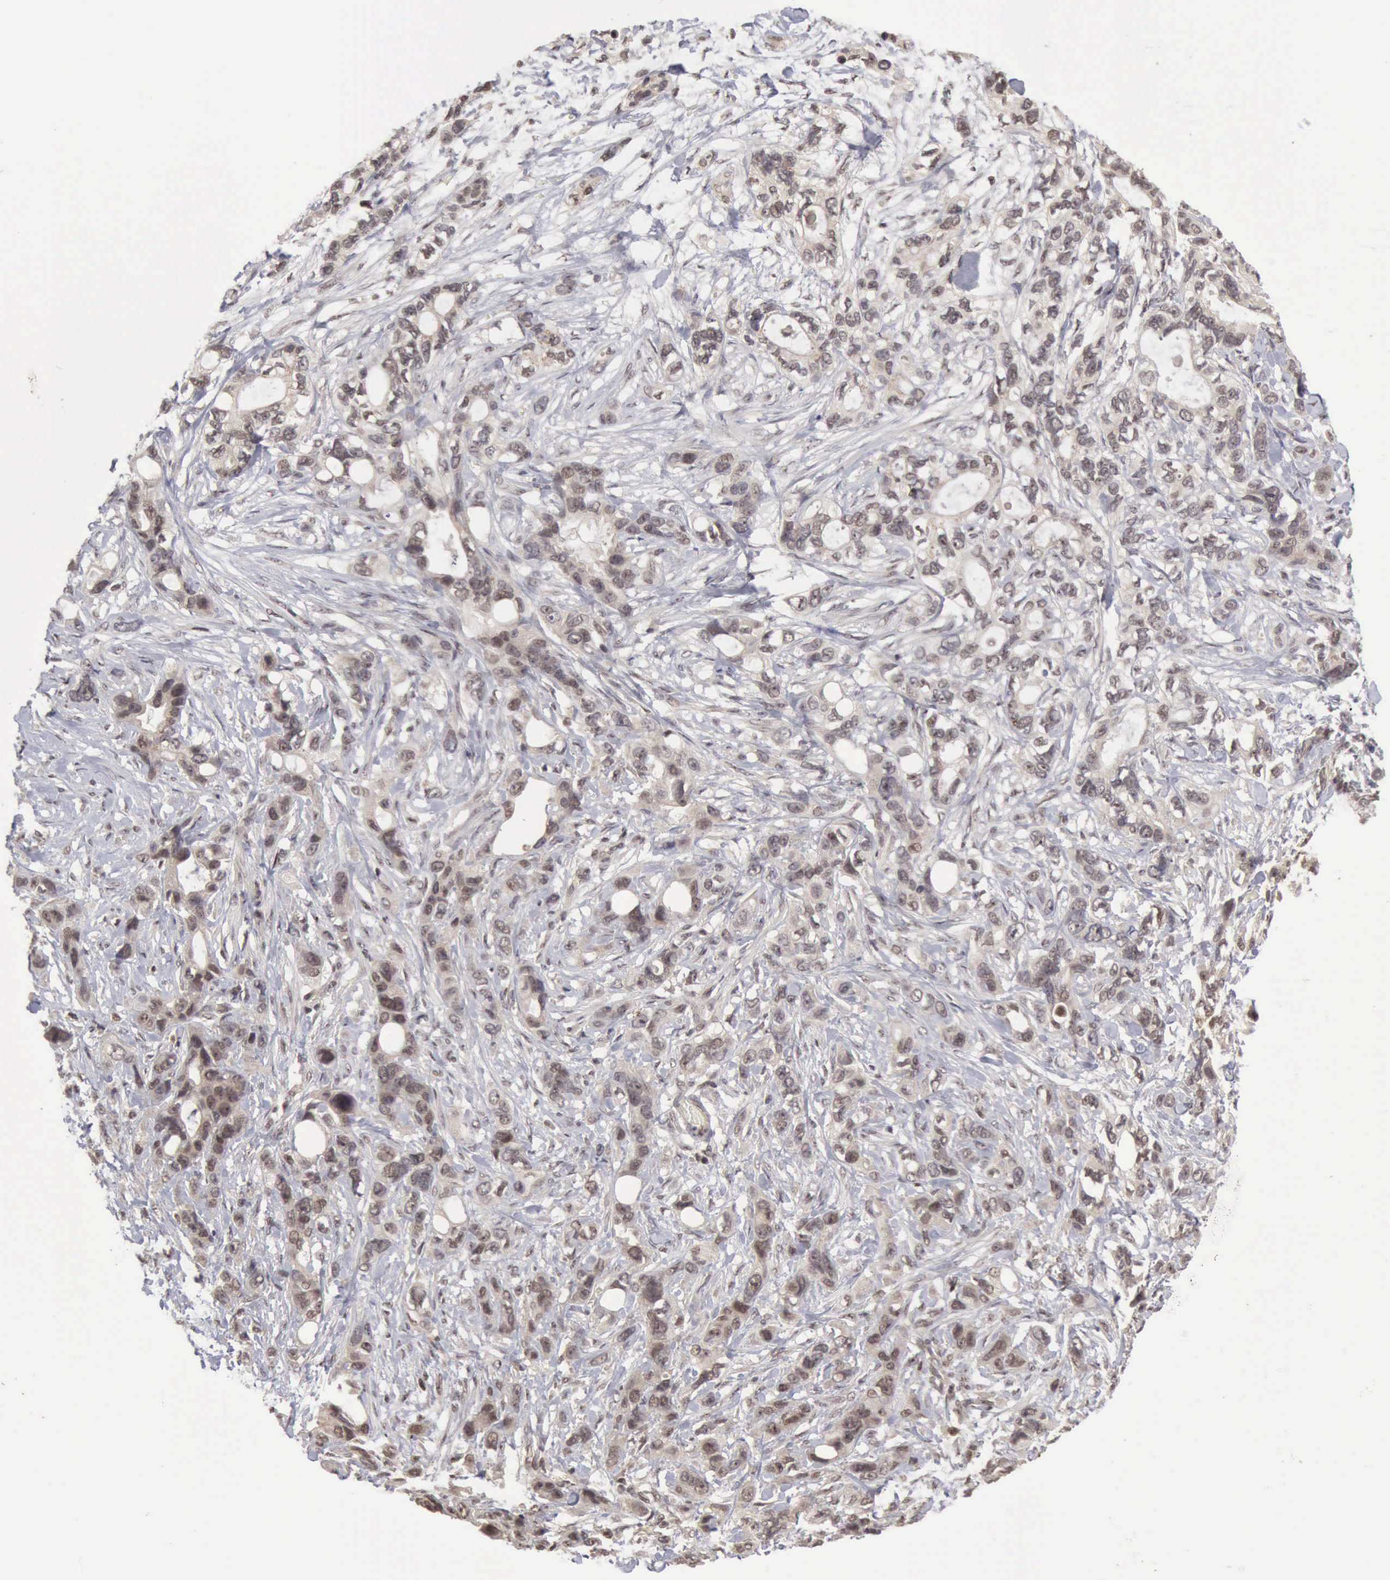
{"staining": {"intensity": "weak", "quantity": ">75%", "location": "cytoplasmic/membranous"}, "tissue": "stomach cancer", "cell_type": "Tumor cells", "image_type": "cancer", "snomed": [{"axis": "morphology", "description": "Adenocarcinoma, NOS"}, {"axis": "topography", "description": "Stomach, upper"}], "caption": "Immunohistochemistry (IHC) image of stomach cancer (adenocarcinoma) stained for a protein (brown), which exhibits low levels of weak cytoplasmic/membranous staining in approximately >75% of tumor cells.", "gene": "CDKN2A", "patient": {"sex": "male", "age": 47}}